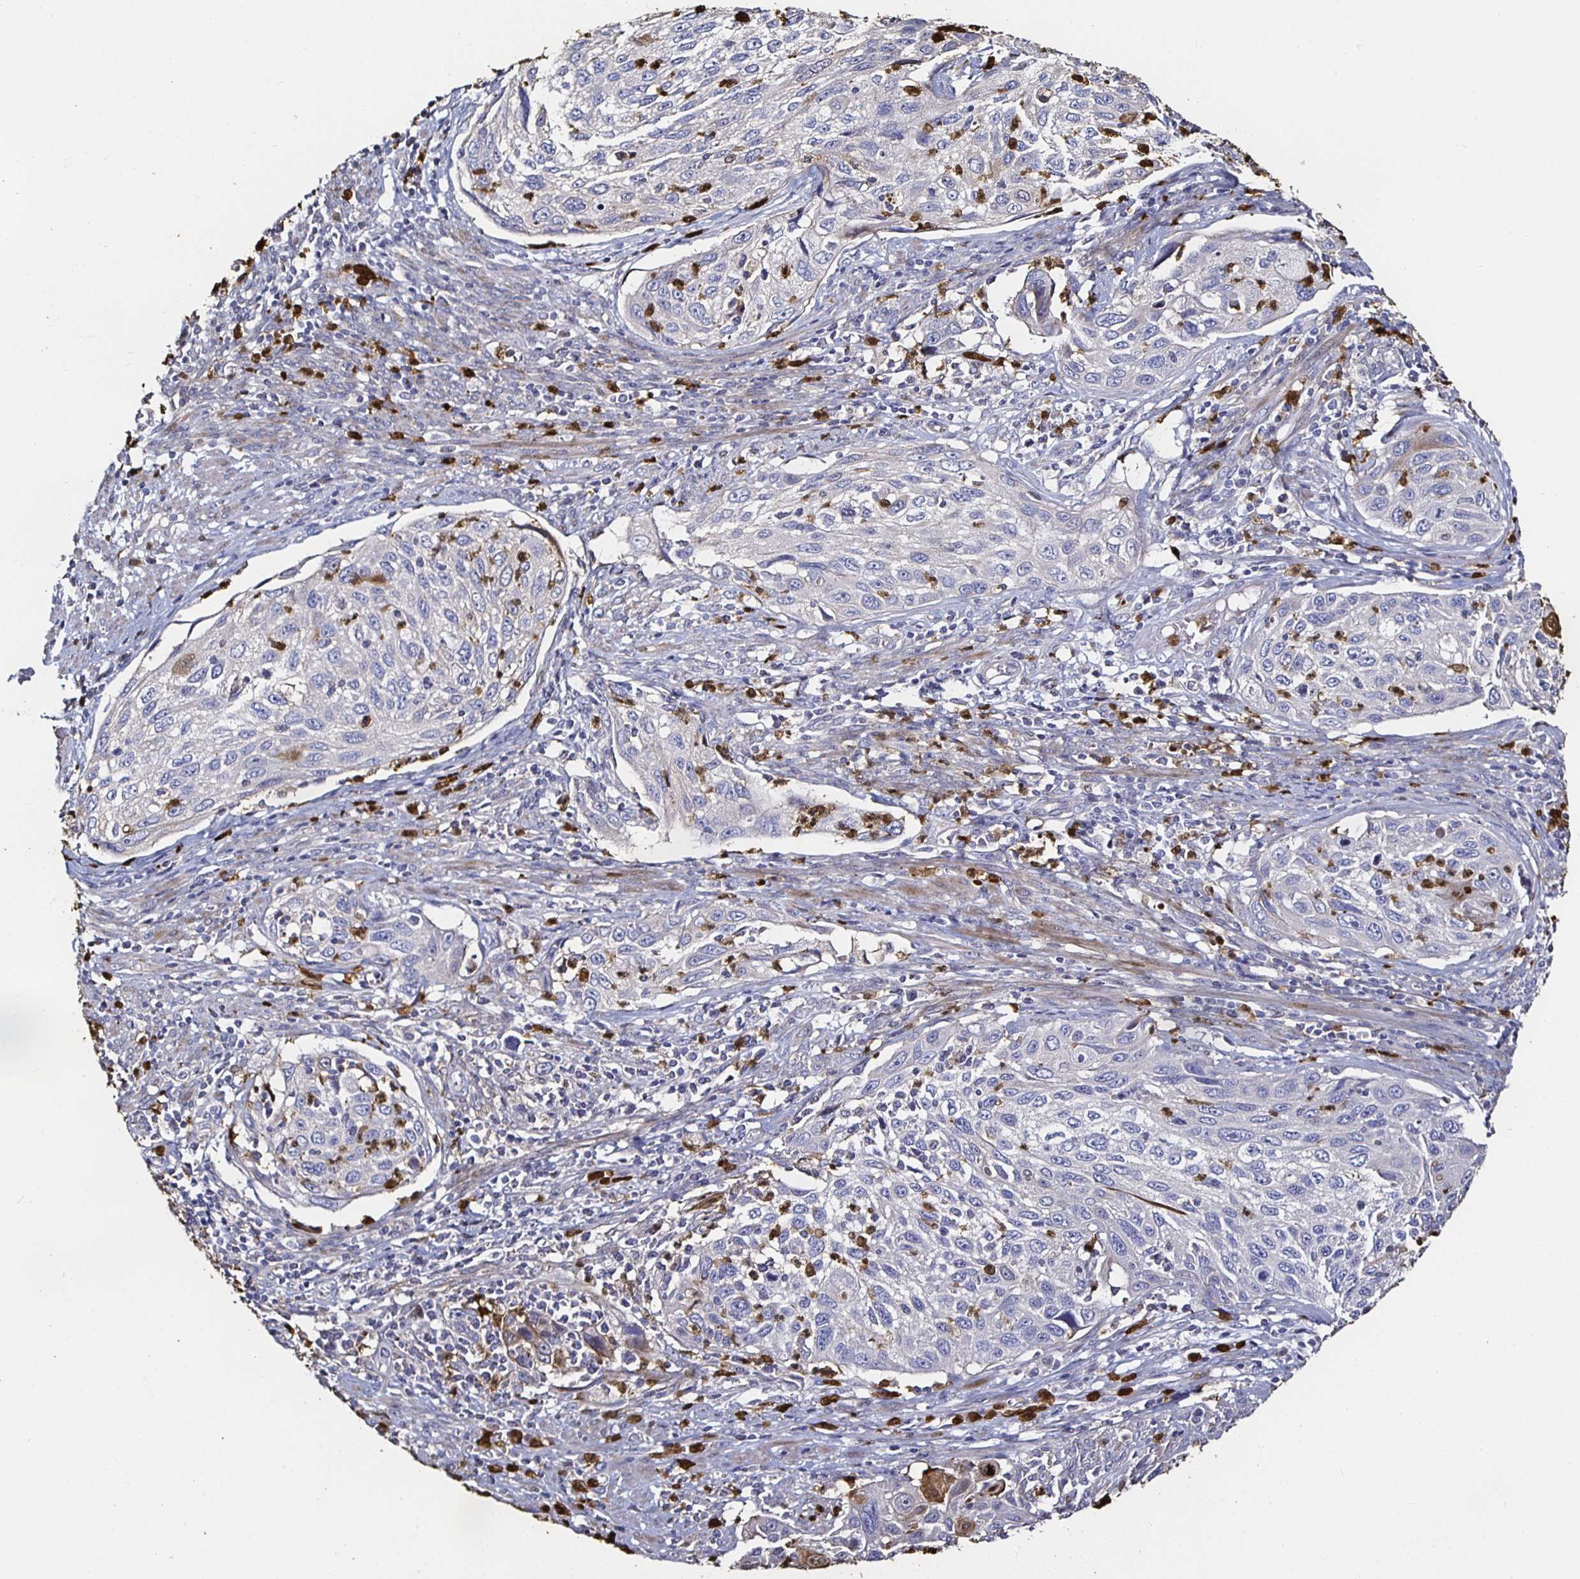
{"staining": {"intensity": "negative", "quantity": "none", "location": "none"}, "tissue": "cervical cancer", "cell_type": "Tumor cells", "image_type": "cancer", "snomed": [{"axis": "morphology", "description": "Squamous cell carcinoma, NOS"}, {"axis": "topography", "description": "Cervix"}], "caption": "There is no significant staining in tumor cells of cervical cancer.", "gene": "TLR4", "patient": {"sex": "female", "age": 70}}